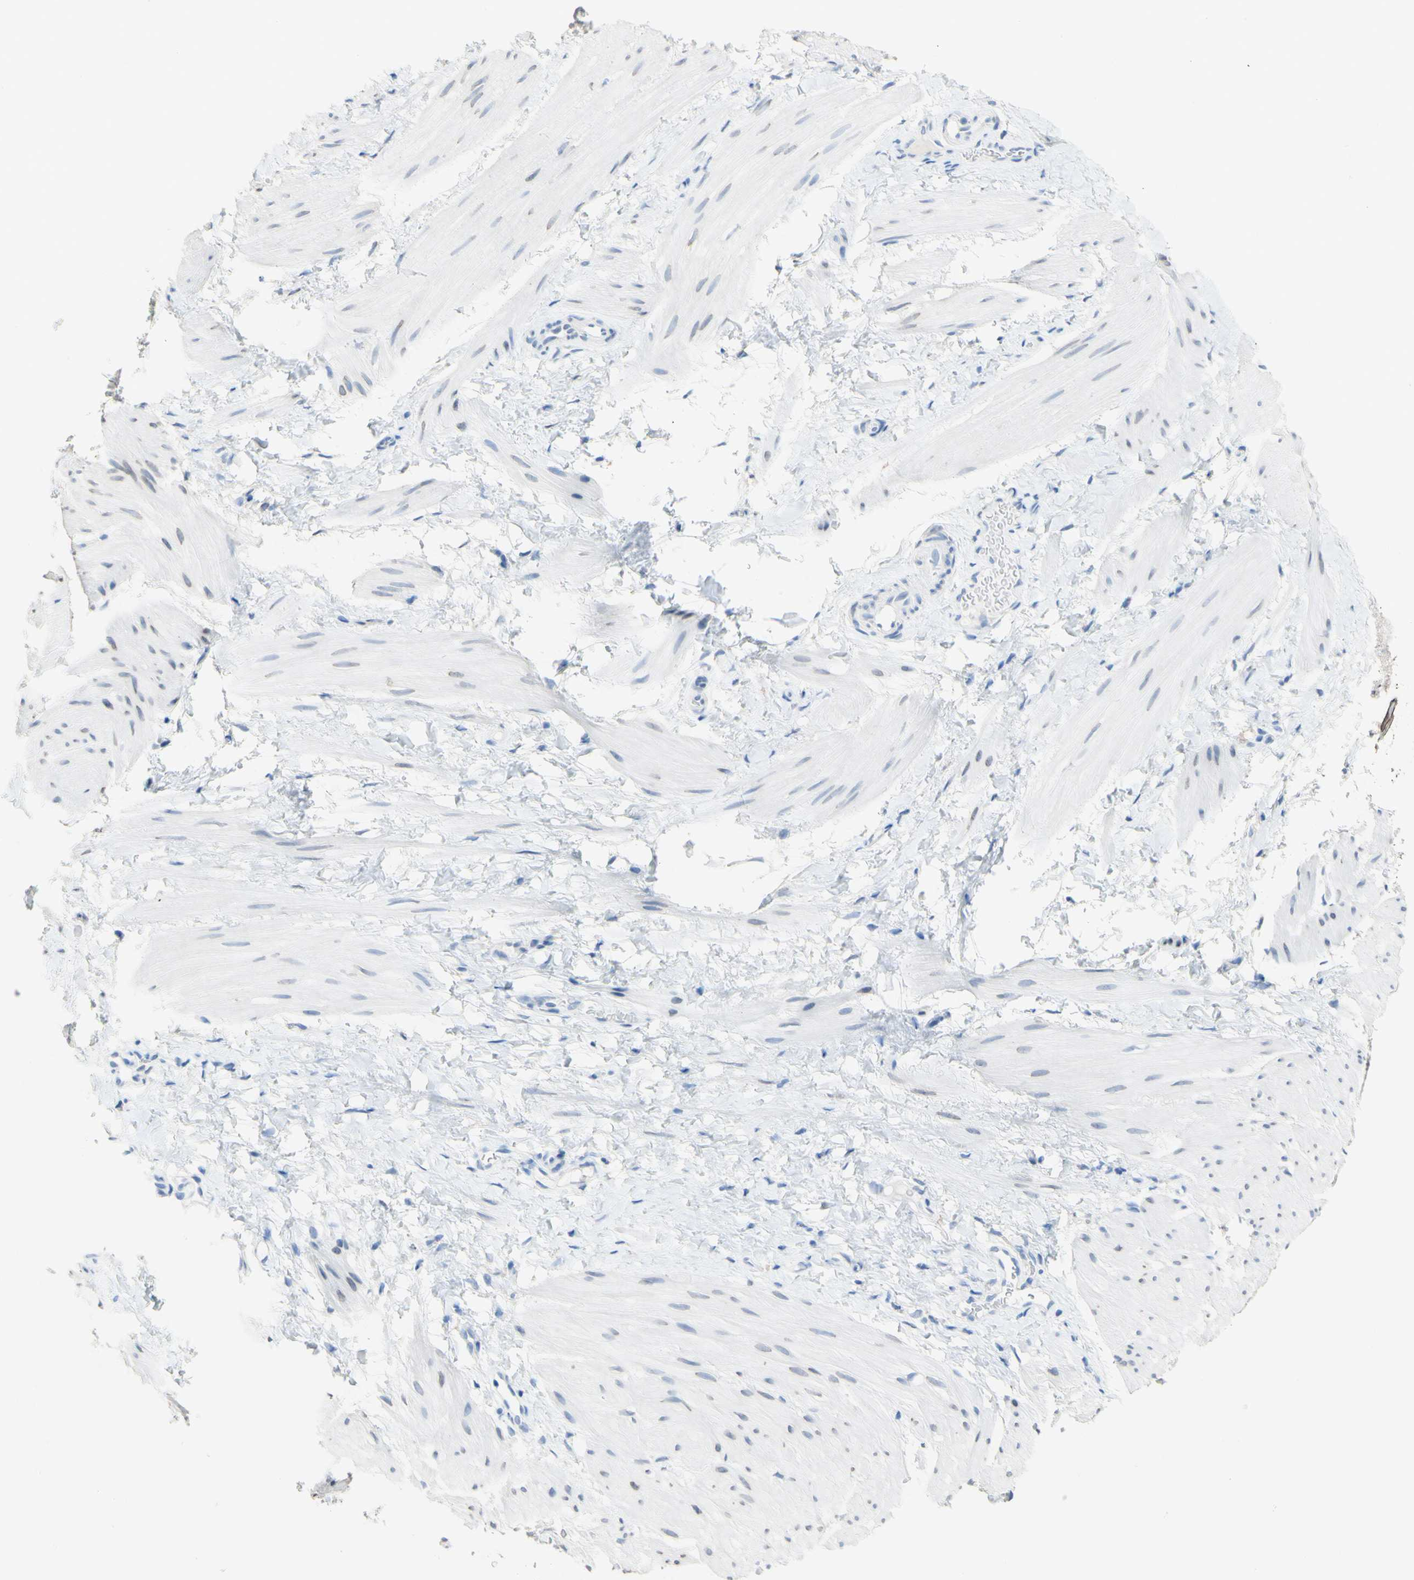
{"staining": {"intensity": "negative", "quantity": "none", "location": "none"}, "tissue": "smooth muscle", "cell_type": "Smooth muscle cells", "image_type": "normal", "snomed": [{"axis": "morphology", "description": "Normal tissue, NOS"}, {"axis": "topography", "description": "Smooth muscle"}], "caption": "Smooth muscle cells are negative for protein expression in normal human smooth muscle. (IHC, brightfield microscopy, high magnification).", "gene": "DSC2", "patient": {"sex": "male", "age": 16}}